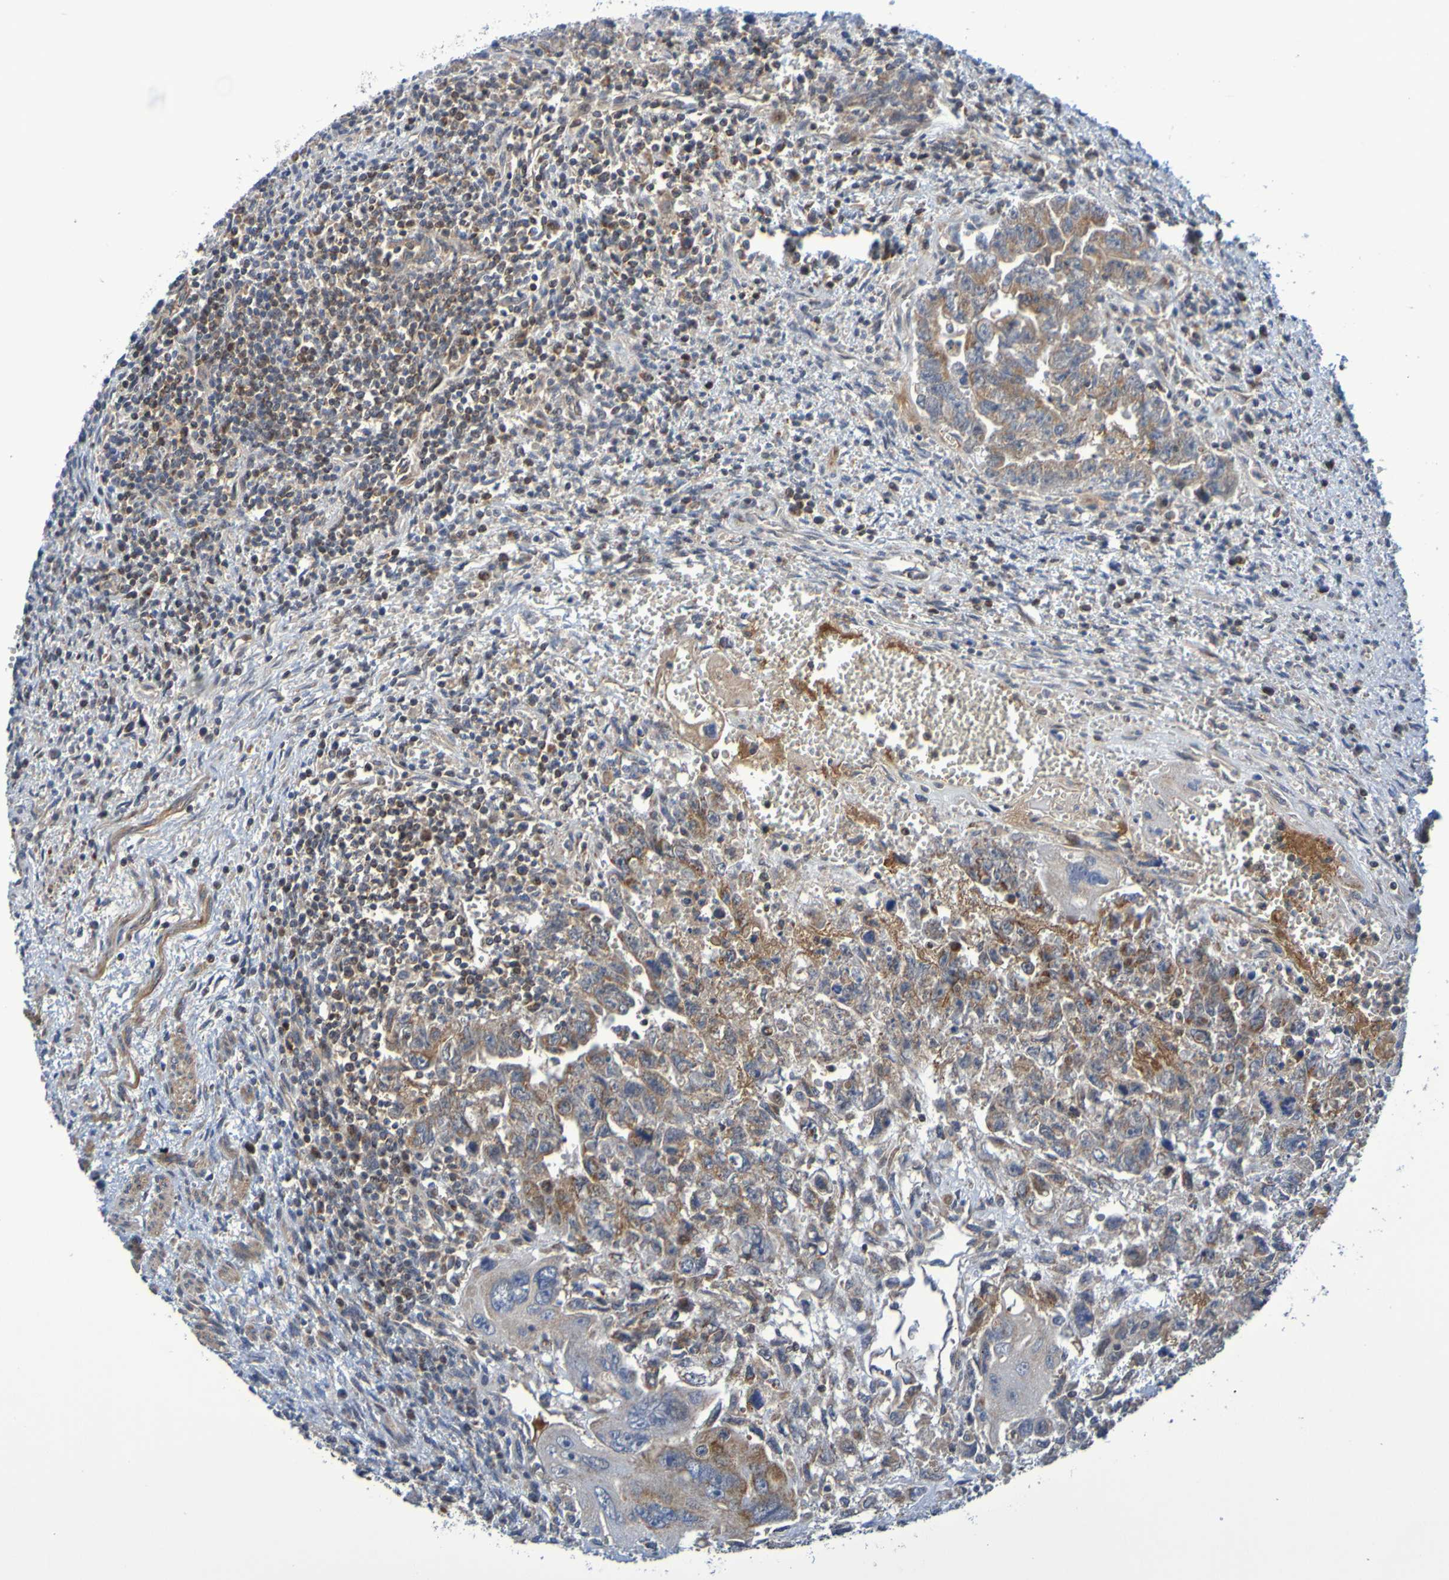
{"staining": {"intensity": "moderate", "quantity": ">75%", "location": "cytoplasmic/membranous"}, "tissue": "testis cancer", "cell_type": "Tumor cells", "image_type": "cancer", "snomed": [{"axis": "morphology", "description": "Carcinoma, Embryonal, NOS"}, {"axis": "topography", "description": "Testis"}], "caption": "Protein expression analysis of testis cancer (embryonal carcinoma) displays moderate cytoplasmic/membranous positivity in approximately >75% of tumor cells.", "gene": "CCDC51", "patient": {"sex": "male", "age": 28}}